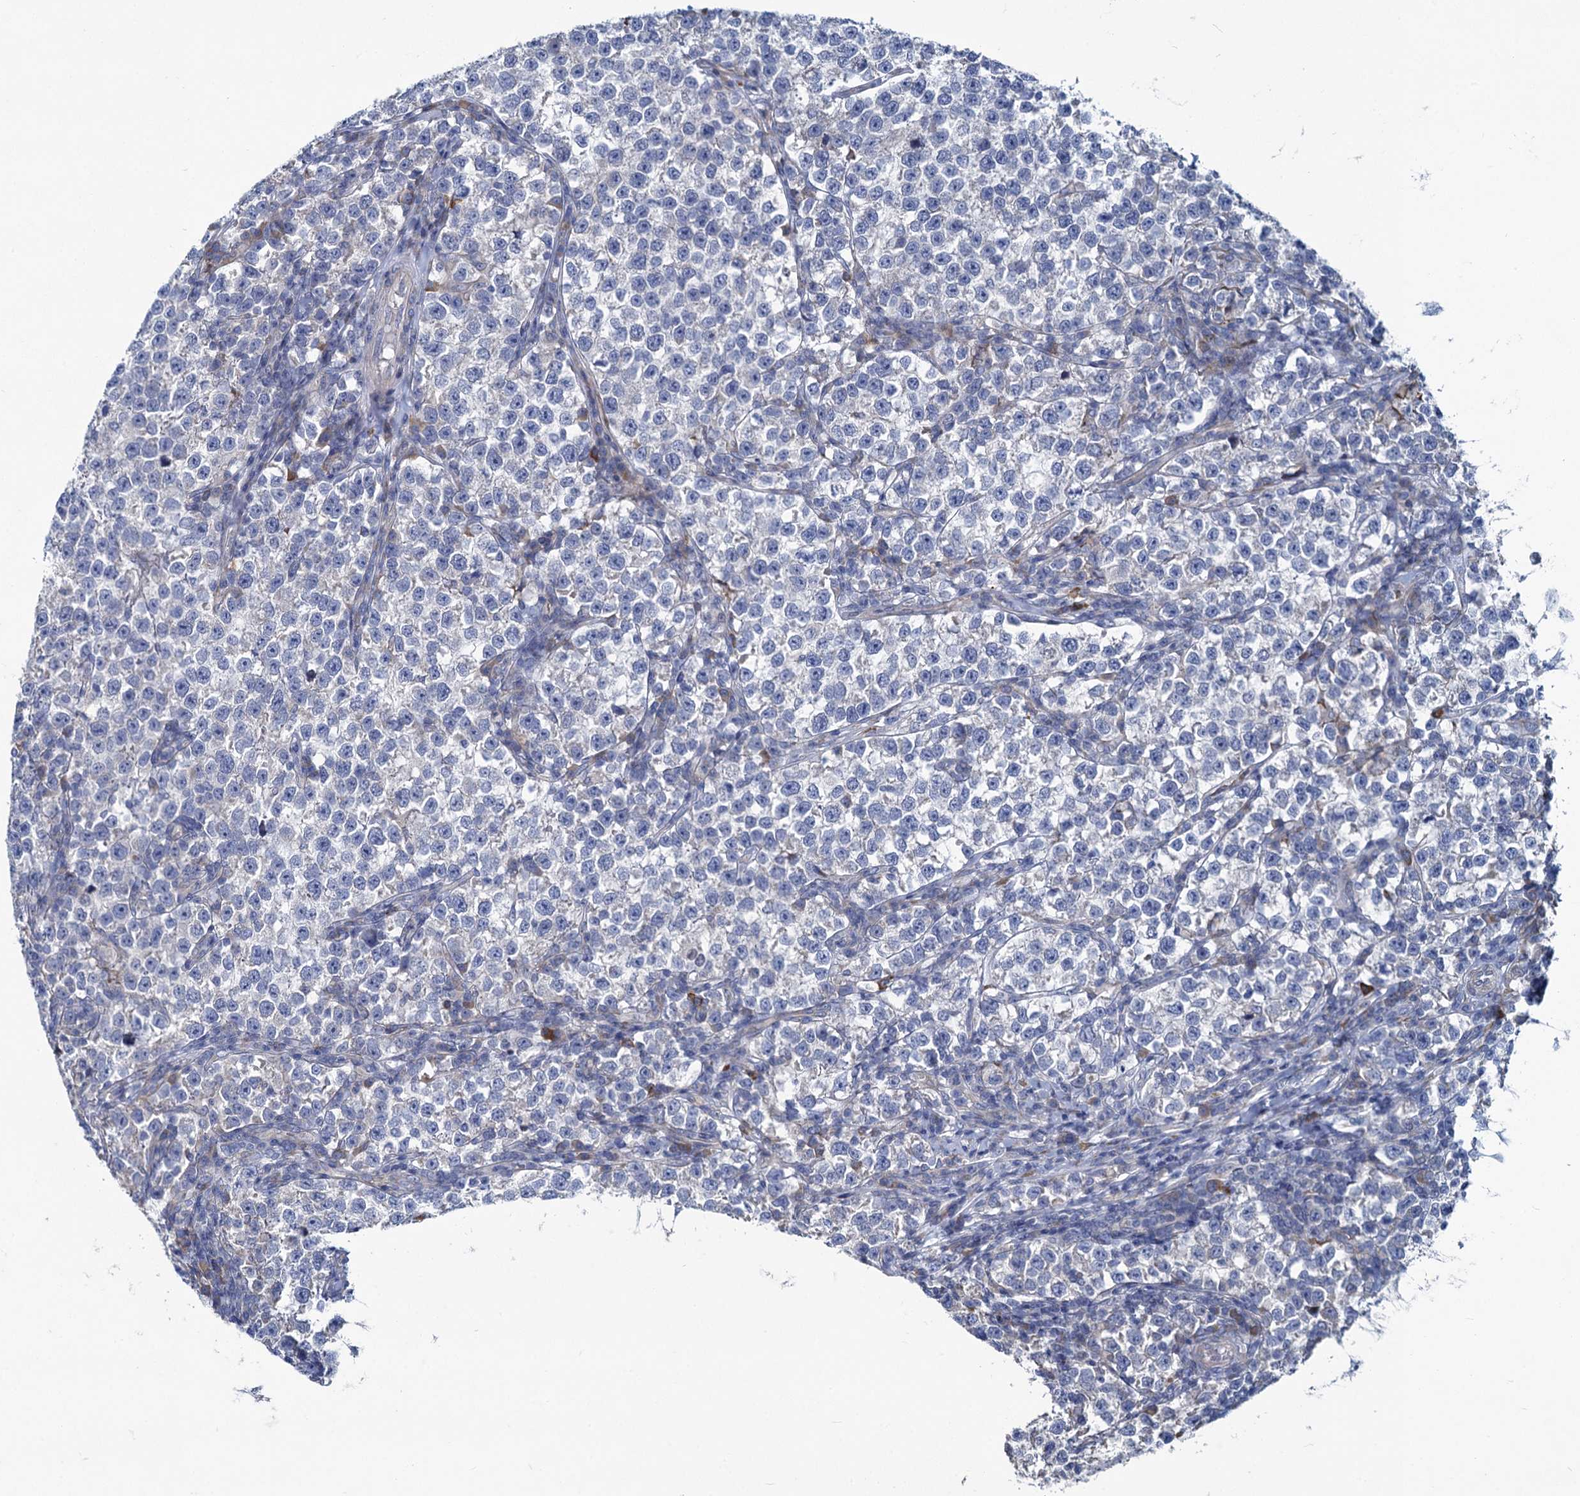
{"staining": {"intensity": "negative", "quantity": "none", "location": "none"}, "tissue": "testis cancer", "cell_type": "Tumor cells", "image_type": "cancer", "snomed": [{"axis": "morphology", "description": "Normal tissue, NOS"}, {"axis": "morphology", "description": "Seminoma, NOS"}, {"axis": "topography", "description": "Testis"}], "caption": "A high-resolution image shows immunohistochemistry (IHC) staining of seminoma (testis), which exhibits no significant expression in tumor cells.", "gene": "PRSS35", "patient": {"sex": "male", "age": 43}}